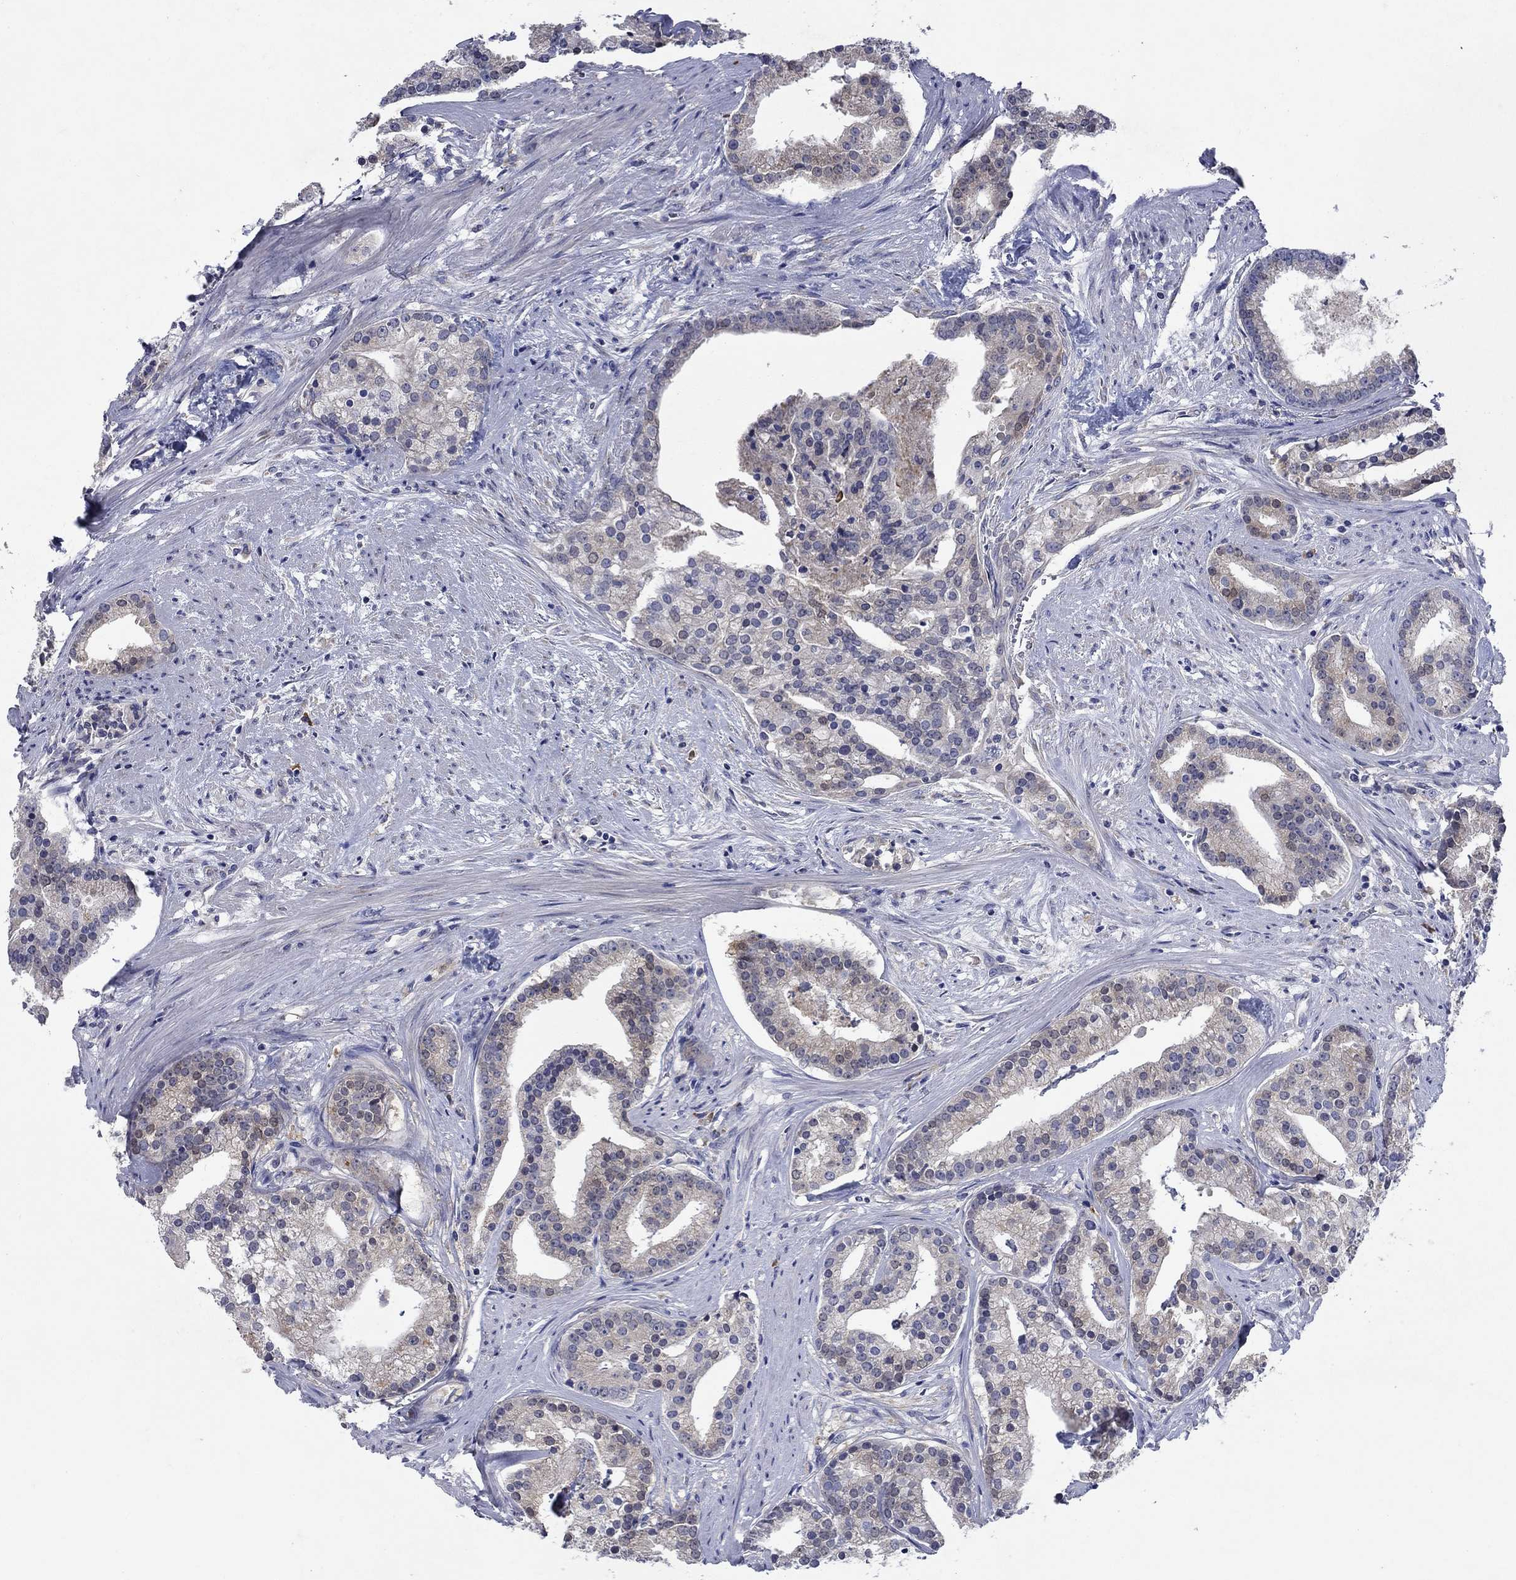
{"staining": {"intensity": "negative", "quantity": "none", "location": "none"}, "tissue": "prostate cancer", "cell_type": "Tumor cells", "image_type": "cancer", "snomed": [{"axis": "morphology", "description": "Adenocarcinoma, NOS"}, {"axis": "topography", "description": "Prostate and seminal vesicle, NOS"}, {"axis": "topography", "description": "Prostate"}], "caption": "This is an immunohistochemistry (IHC) micrograph of human prostate cancer (adenocarcinoma). There is no staining in tumor cells.", "gene": "SULT2B1", "patient": {"sex": "male", "age": 44}}